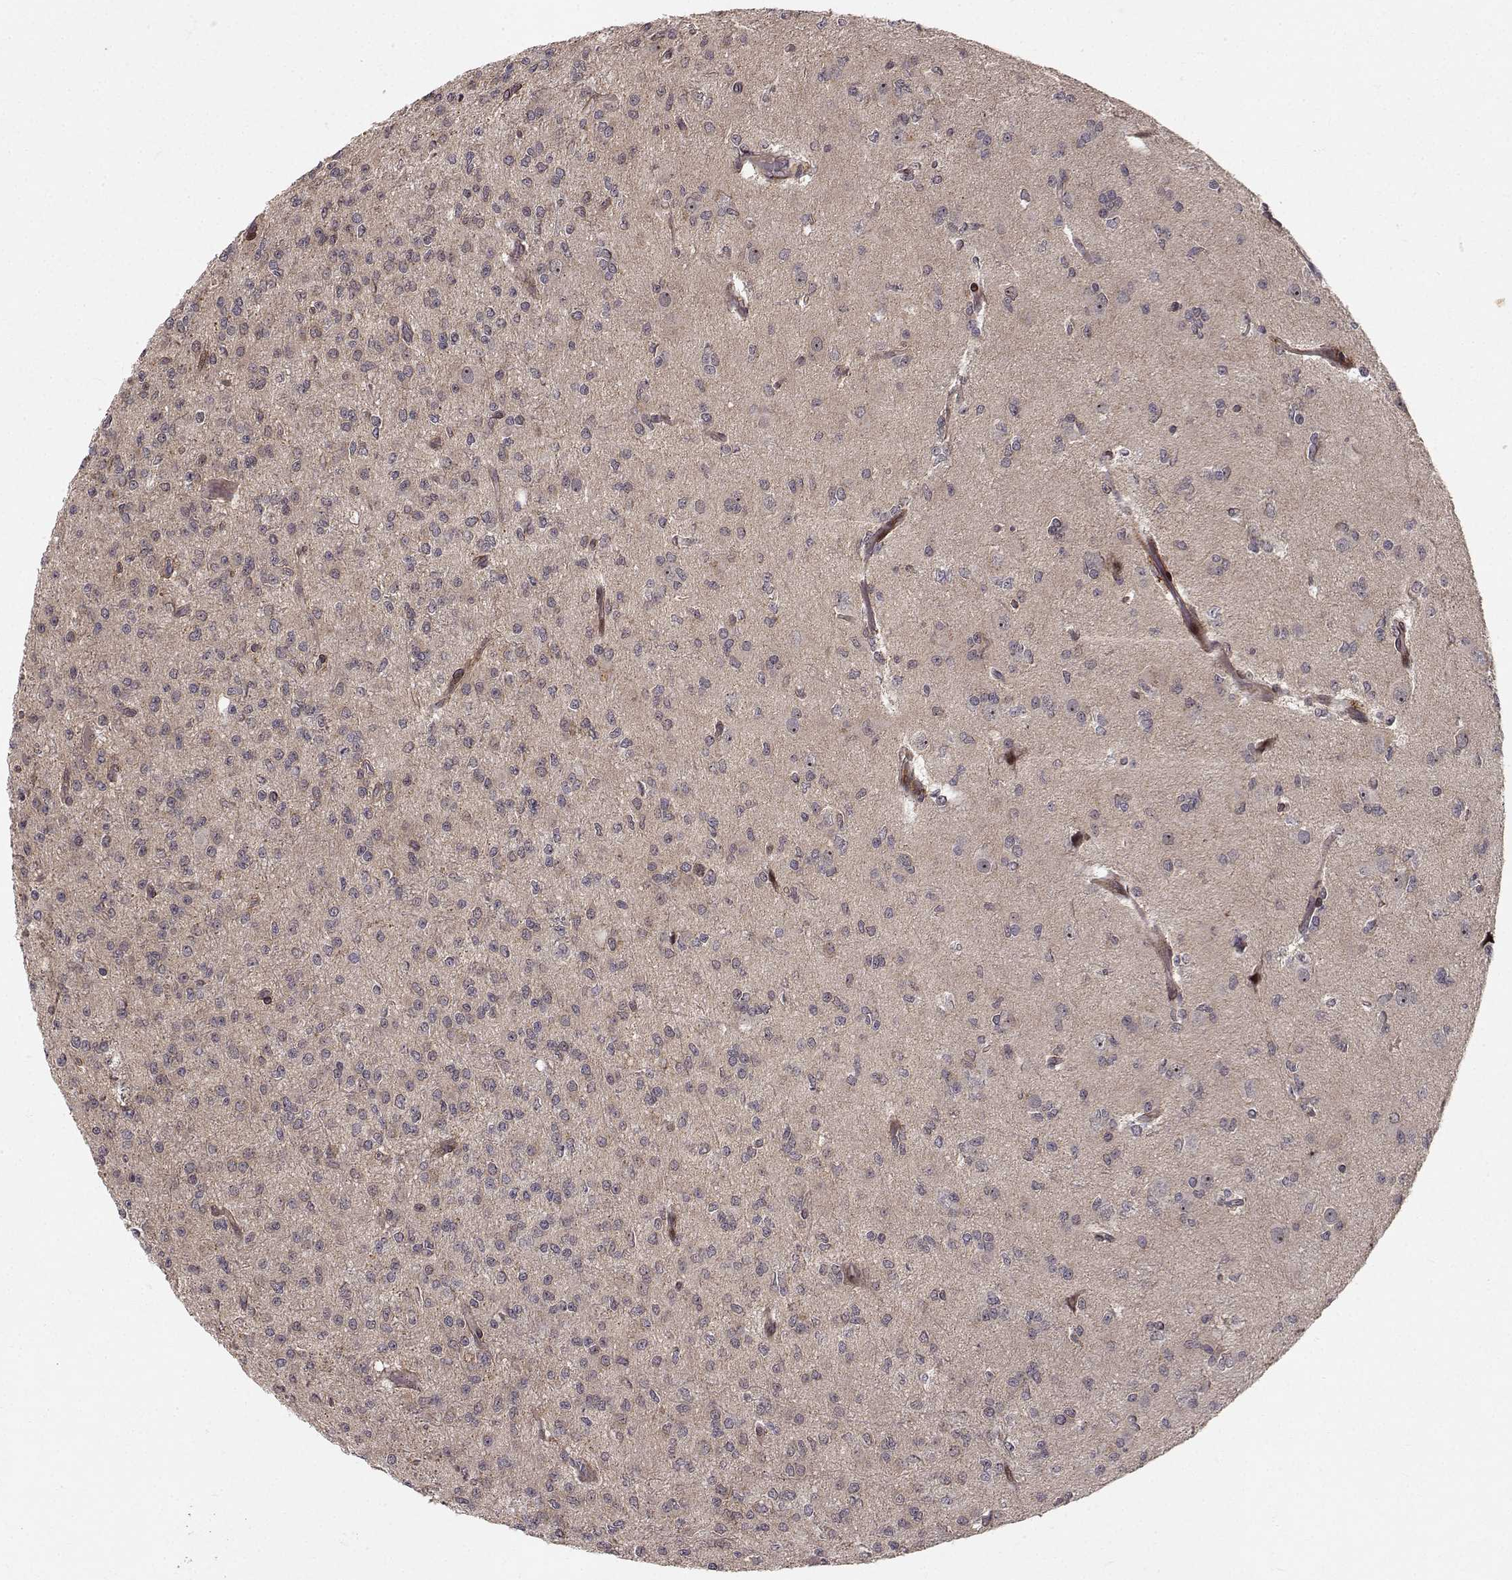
{"staining": {"intensity": "negative", "quantity": "none", "location": "none"}, "tissue": "glioma", "cell_type": "Tumor cells", "image_type": "cancer", "snomed": [{"axis": "morphology", "description": "Glioma, malignant, Low grade"}, {"axis": "topography", "description": "Brain"}], "caption": "High power microscopy image of an IHC image of glioma, revealing no significant staining in tumor cells.", "gene": "APC", "patient": {"sex": "male", "age": 27}}